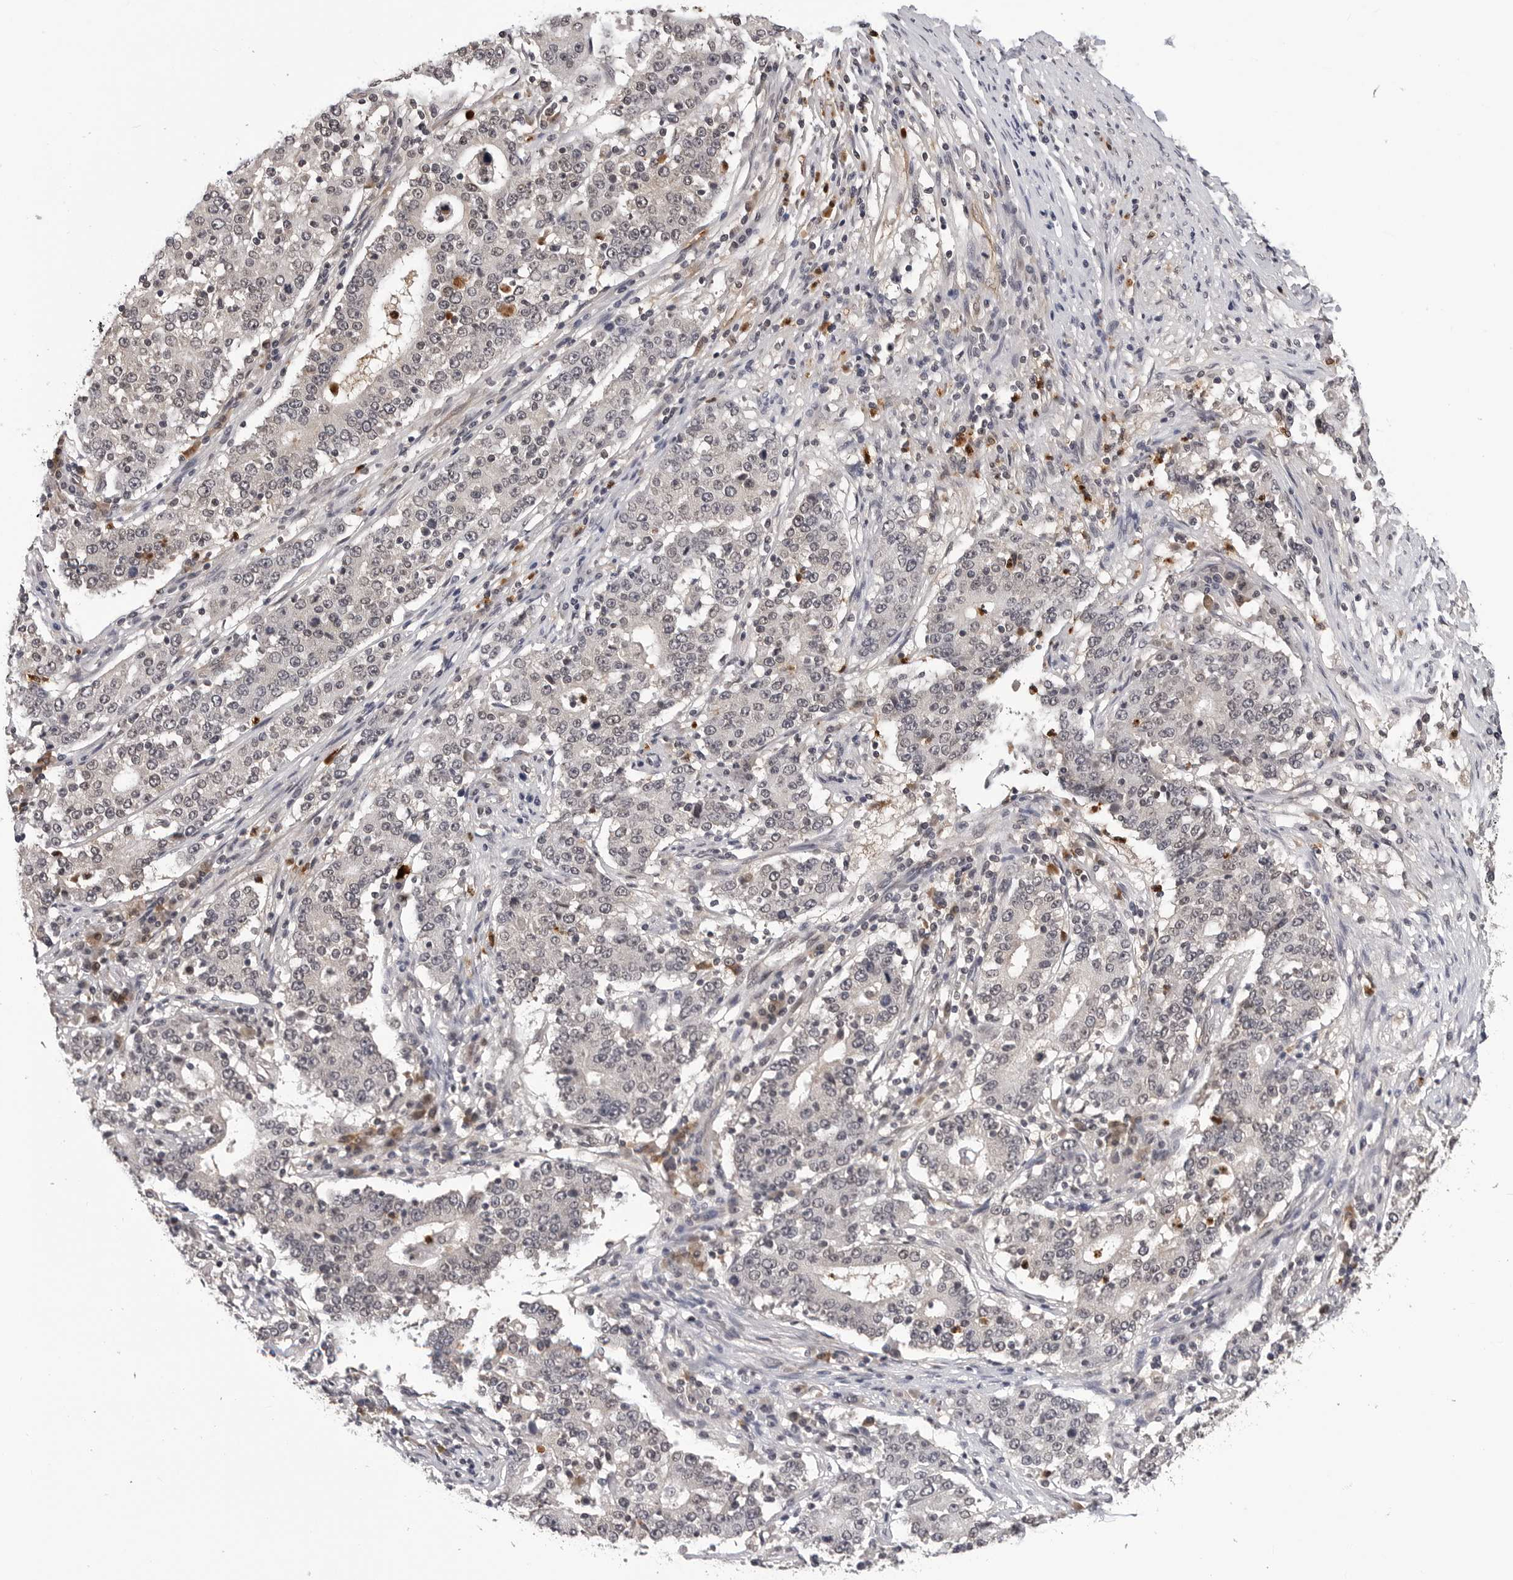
{"staining": {"intensity": "negative", "quantity": "none", "location": "none"}, "tissue": "stomach cancer", "cell_type": "Tumor cells", "image_type": "cancer", "snomed": [{"axis": "morphology", "description": "Adenocarcinoma, NOS"}, {"axis": "topography", "description": "Stomach"}], "caption": "High magnification brightfield microscopy of stomach adenocarcinoma stained with DAB (3,3'-diaminobenzidine) (brown) and counterstained with hematoxylin (blue): tumor cells show no significant positivity.", "gene": "TRMT13", "patient": {"sex": "male", "age": 59}}